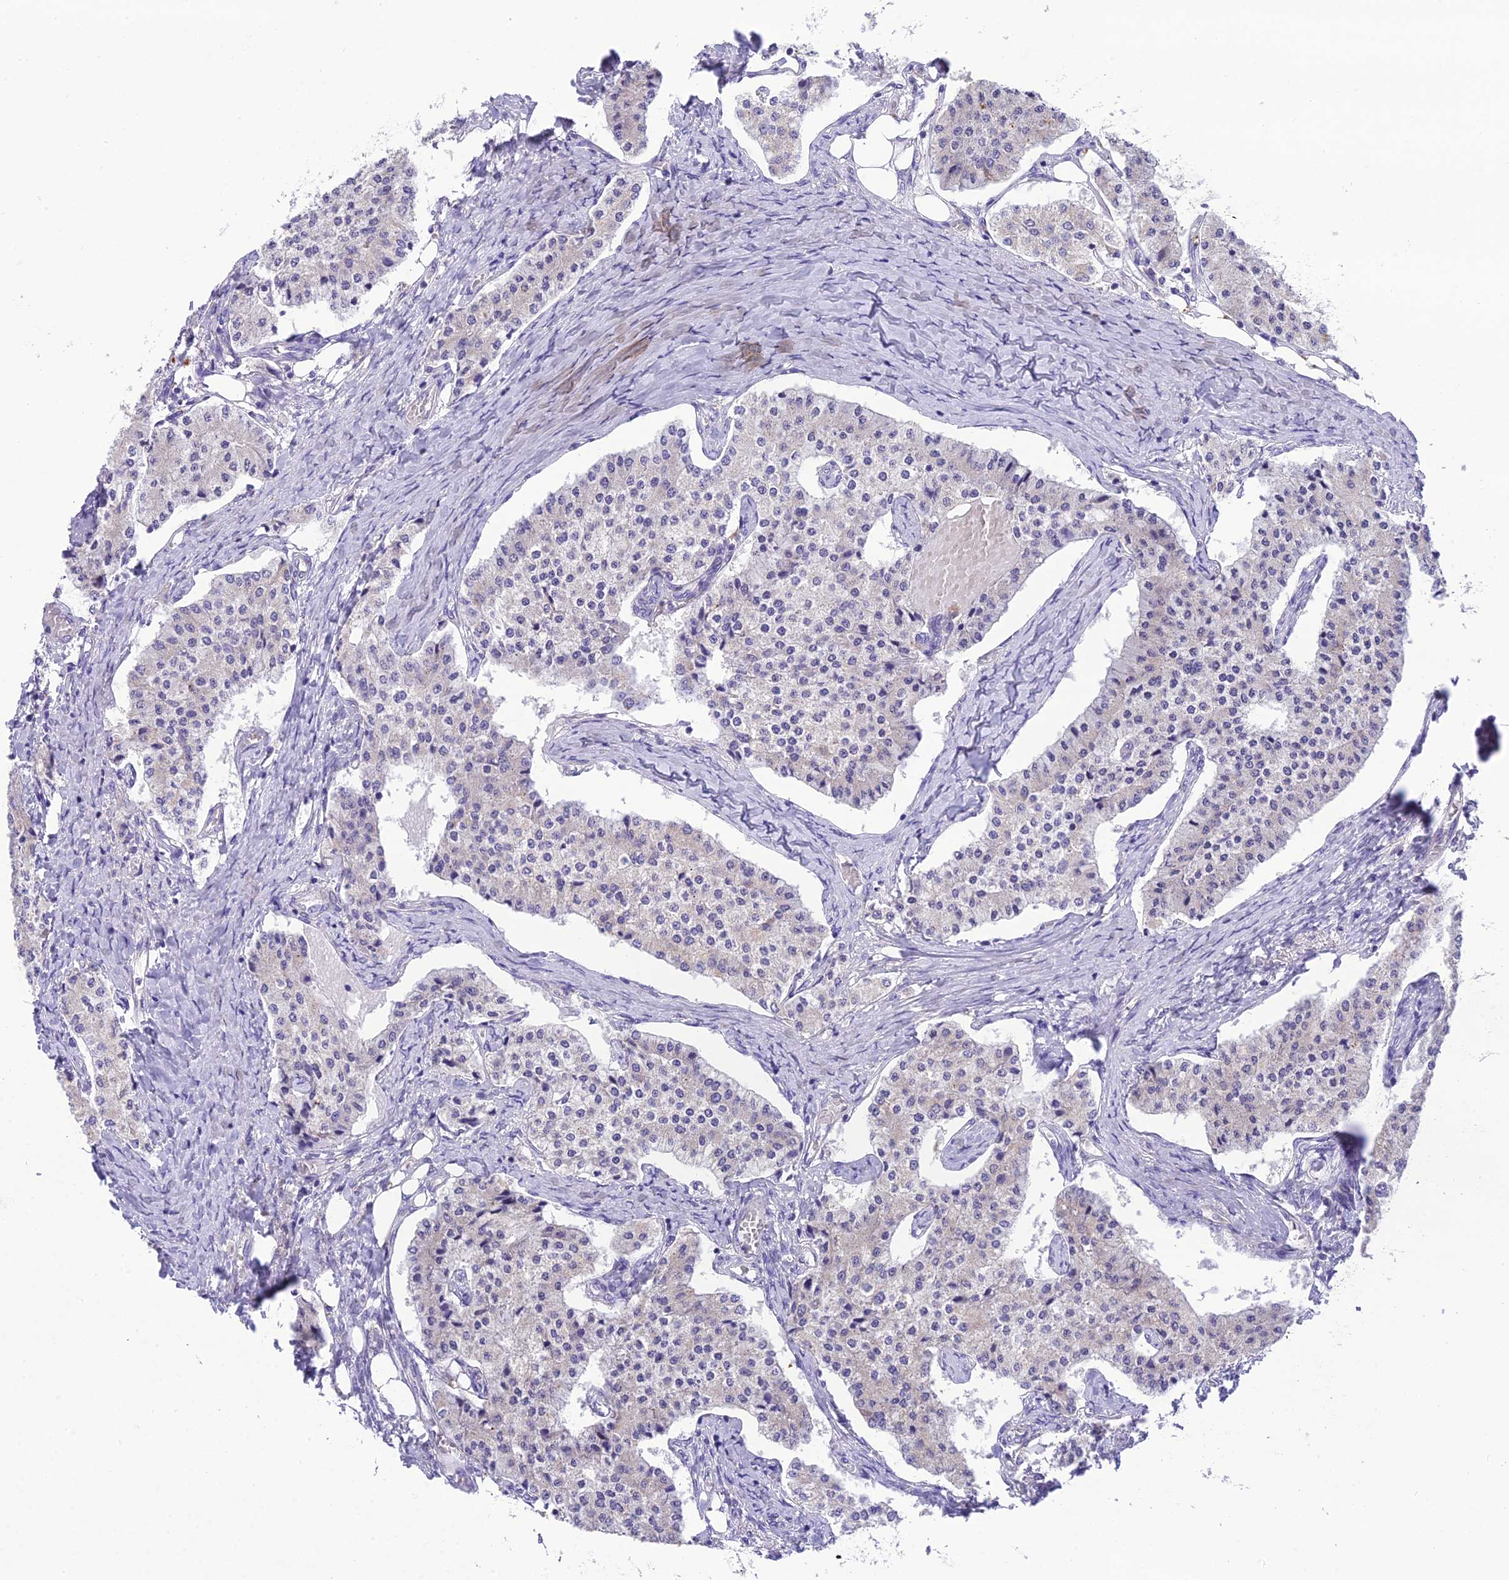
{"staining": {"intensity": "negative", "quantity": "none", "location": "none"}, "tissue": "carcinoid", "cell_type": "Tumor cells", "image_type": "cancer", "snomed": [{"axis": "morphology", "description": "Carcinoid, malignant, NOS"}, {"axis": "topography", "description": "Colon"}], "caption": "The immunohistochemistry (IHC) image has no significant positivity in tumor cells of carcinoid tissue.", "gene": "MIIP", "patient": {"sex": "female", "age": 52}}